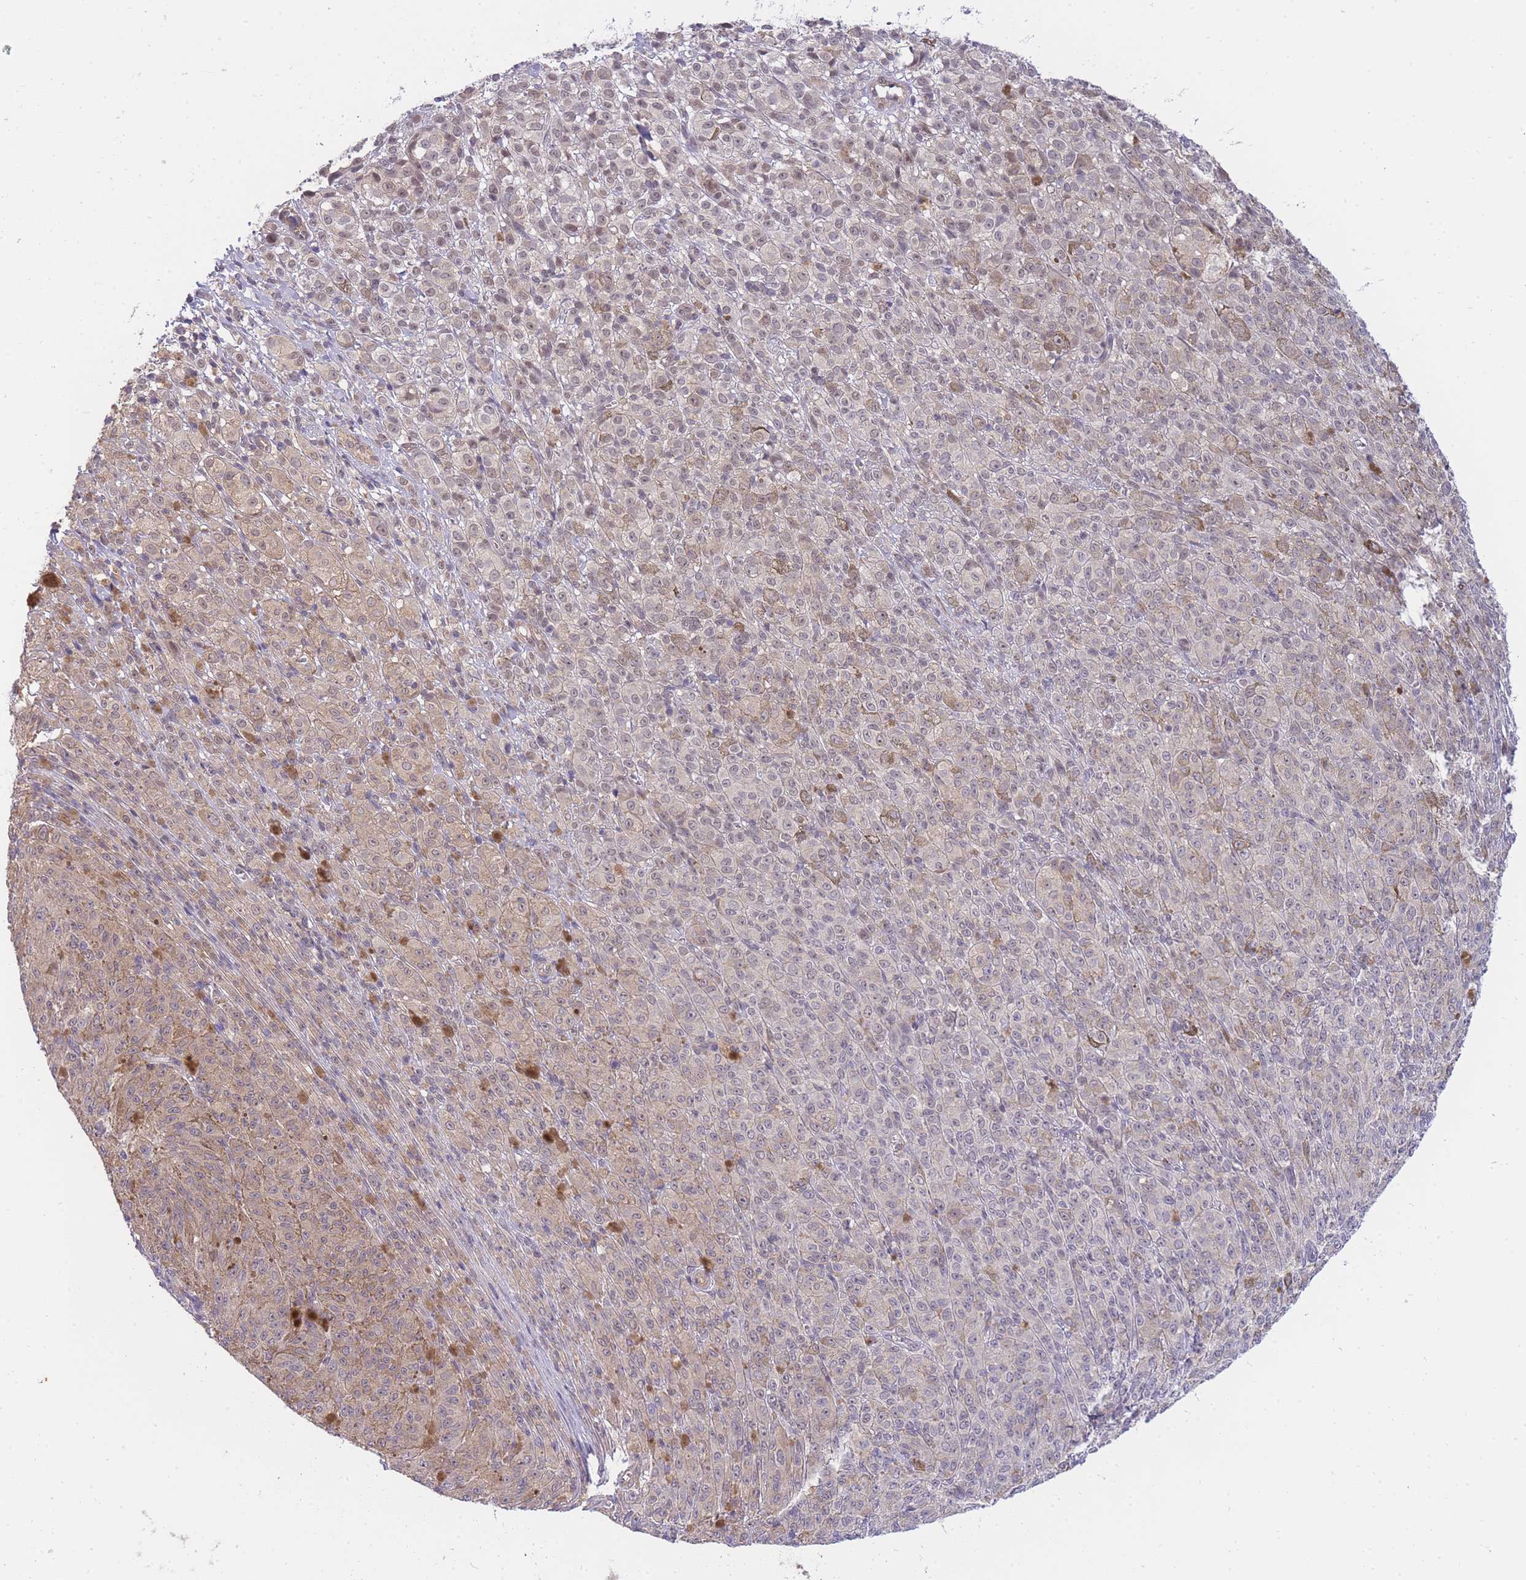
{"staining": {"intensity": "weak", "quantity": "25%-75%", "location": "cytoplasmic/membranous,nuclear"}, "tissue": "melanoma", "cell_type": "Tumor cells", "image_type": "cancer", "snomed": [{"axis": "morphology", "description": "Malignant melanoma, NOS"}, {"axis": "topography", "description": "Skin"}], "caption": "Immunohistochemical staining of human melanoma reveals low levels of weak cytoplasmic/membranous and nuclear positivity in about 25%-75% of tumor cells. (brown staining indicates protein expression, while blue staining denotes nuclei).", "gene": "SMC6", "patient": {"sex": "female", "age": 52}}